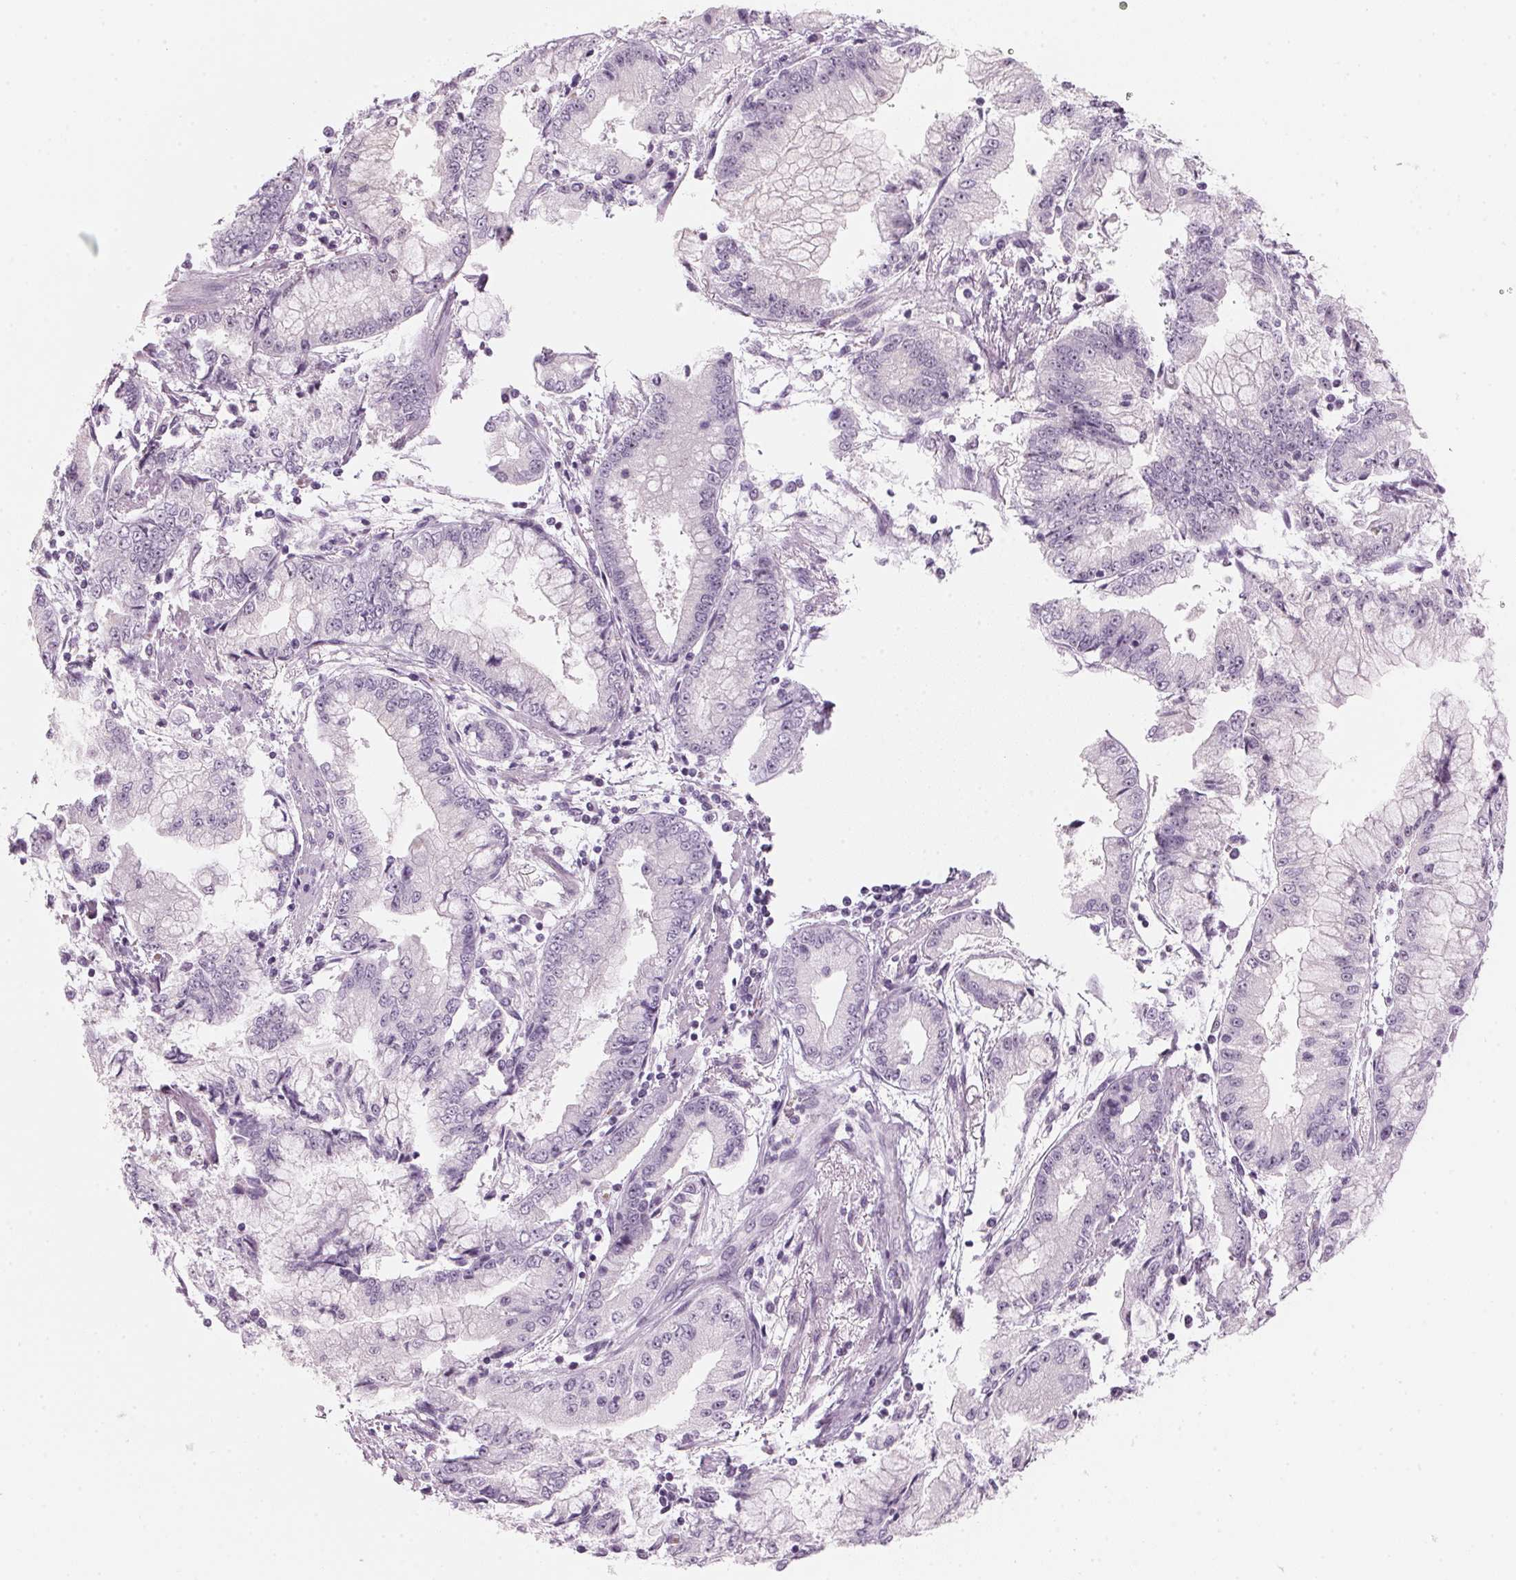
{"staining": {"intensity": "weak", "quantity": "<25%", "location": "nuclear"}, "tissue": "stomach cancer", "cell_type": "Tumor cells", "image_type": "cancer", "snomed": [{"axis": "morphology", "description": "Adenocarcinoma, NOS"}, {"axis": "topography", "description": "Stomach, upper"}], "caption": "IHC histopathology image of human adenocarcinoma (stomach) stained for a protein (brown), which exhibits no staining in tumor cells.", "gene": "DNTTIP2", "patient": {"sex": "female", "age": 74}}